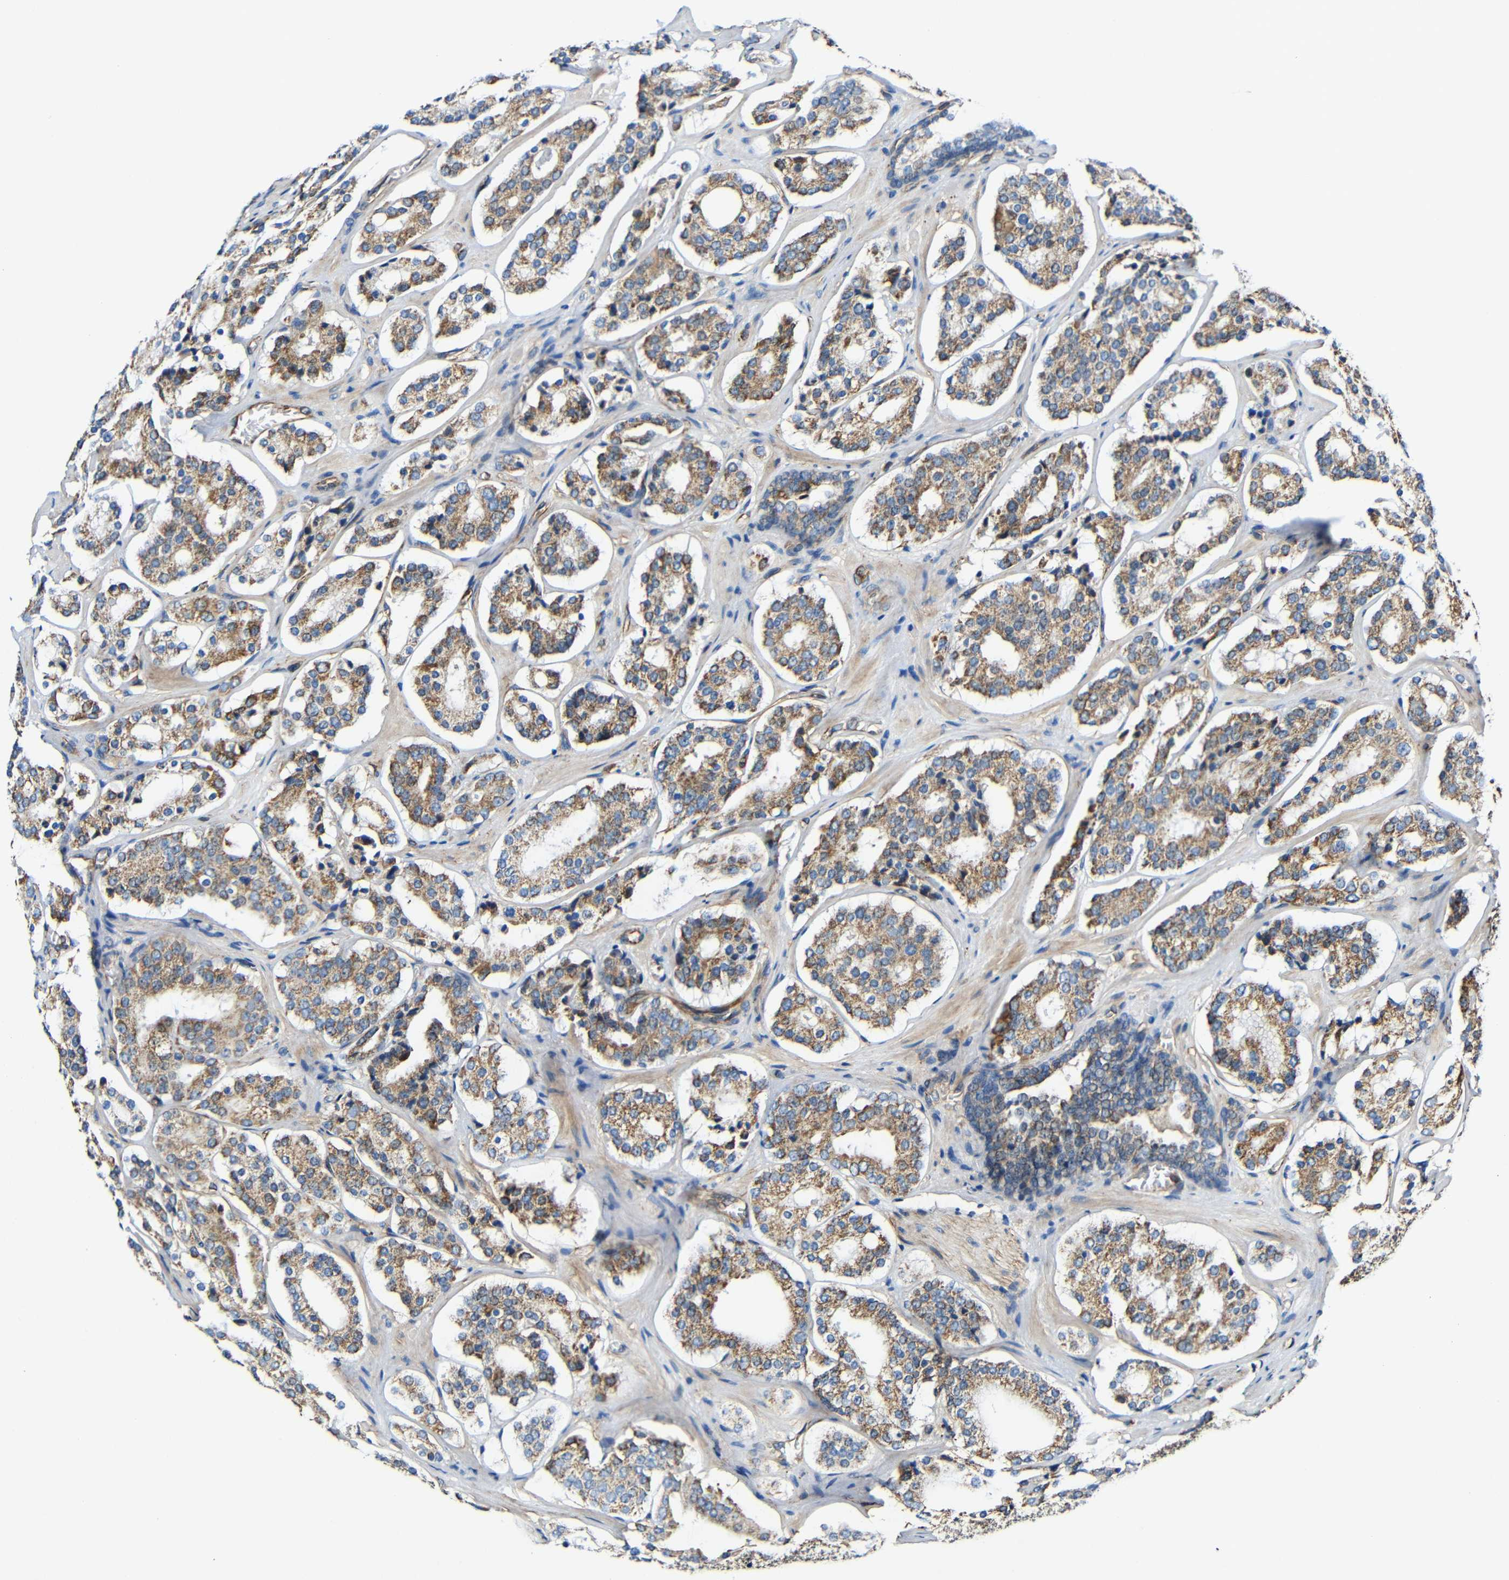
{"staining": {"intensity": "moderate", "quantity": ">75%", "location": "cytoplasmic/membranous"}, "tissue": "prostate cancer", "cell_type": "Tumor cells", "image_type": "cancer", "snomed": [{"axis": "morphology", "description": "Adenocarcinoma, High grade"}, {"axis": "topography", "description": "Prostate"}], "caption": "Immunohistochemistry of human prostate cancer (adenocarcinoma (high-grade)) displays medium levels of moderate cytoplasmic/membranous positivity in approximately >75% of tumor cells.", "gene": "IGSF10", "patient": {"sex": "male", "age": 60}}